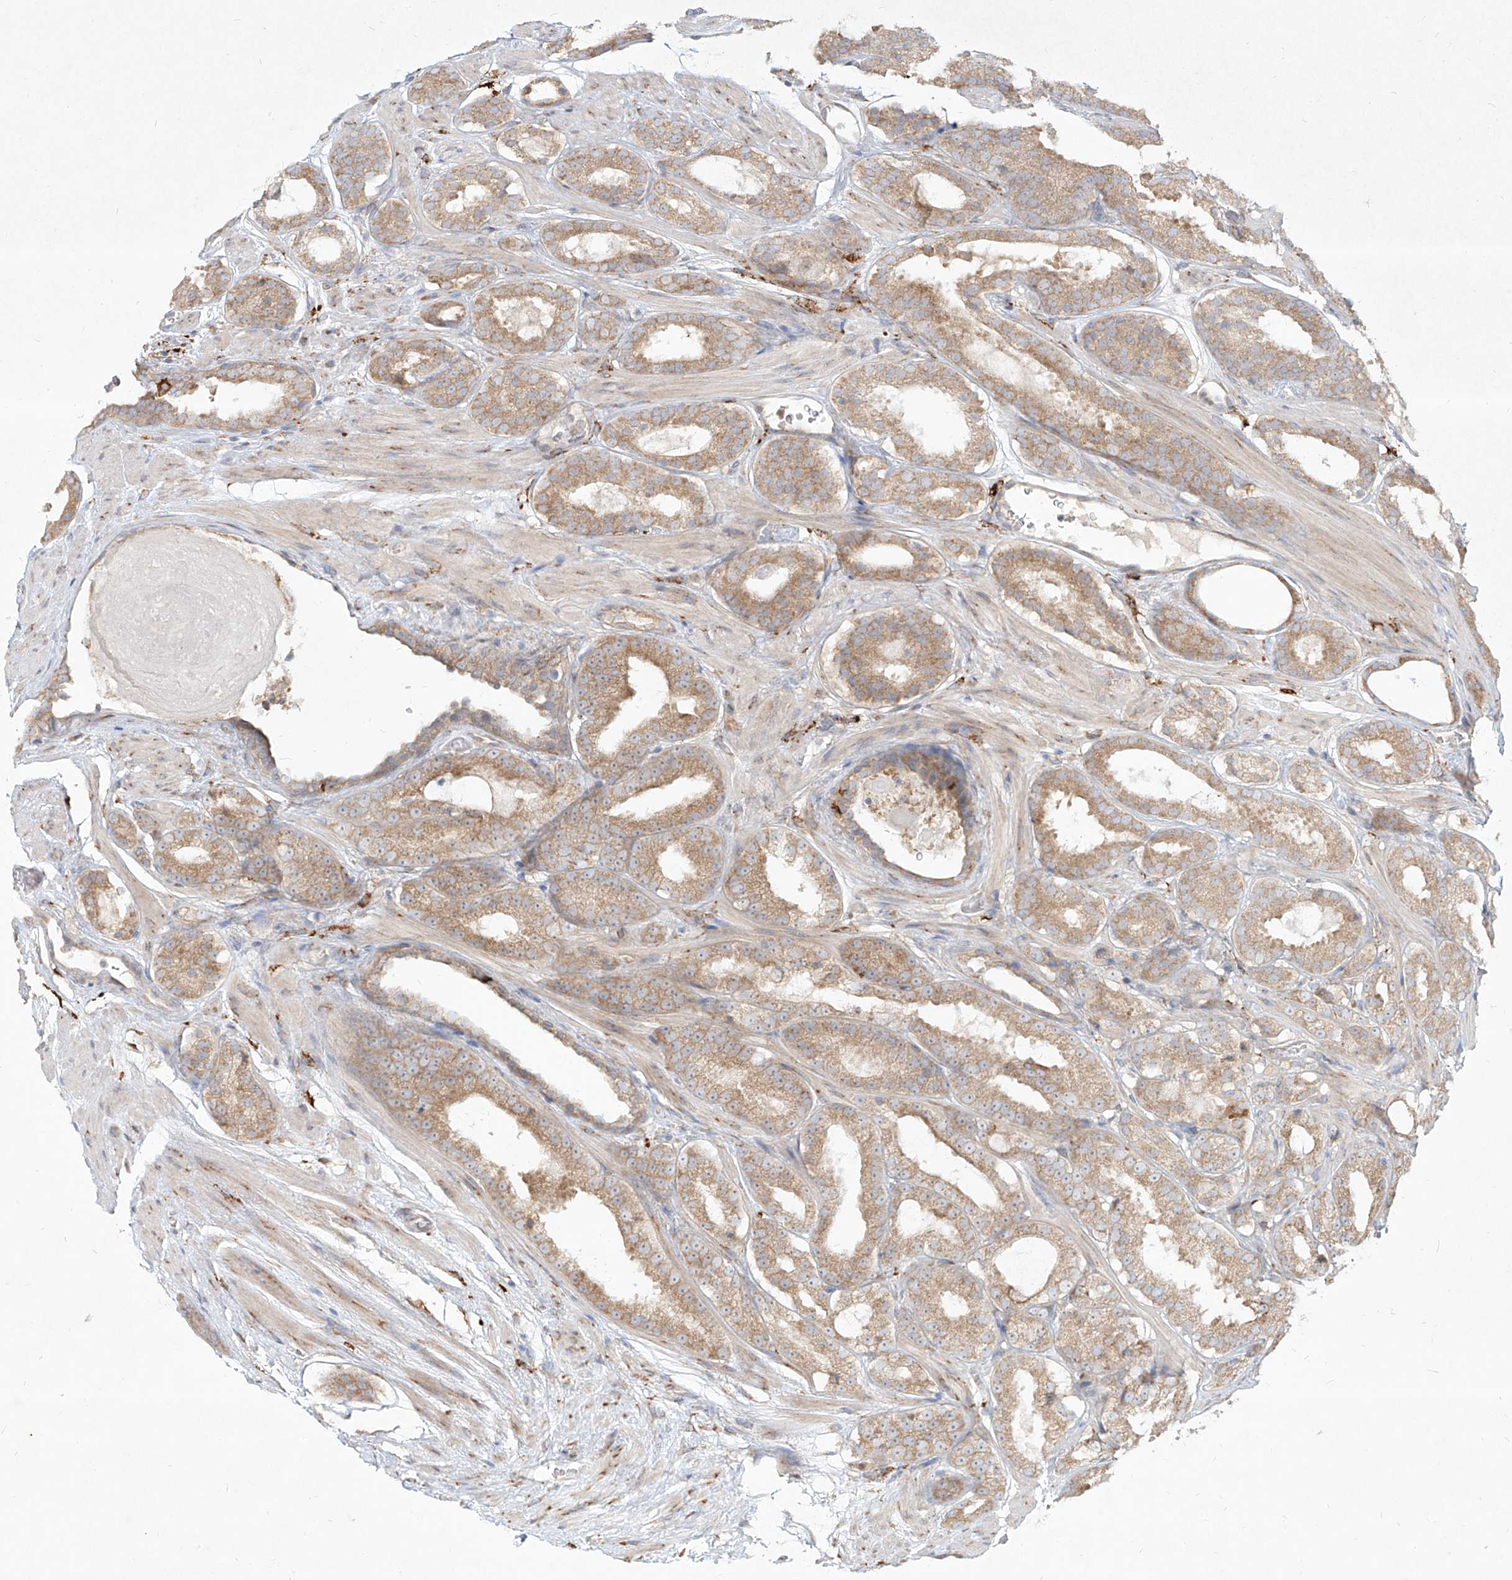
{"staining": {"intensity": "moderate", "quantity": ">75%", "location": "cytoplasmic/membranous"}, "tissue": "prostate cancer", "cell_type": "Tumor cells", "image_type": "cancer", "snomed": [{"axis": "morphology", "description": "Adenocarcinoma, Low grade"}, {"axis": "topography", "description": "Prostate"}], "caption": "Adenocarcinoma (low-grade) (prostate) stained with IHC reveals moderate cytoplasmic/membranous expression in approximately >75% of tumor cells.", "gene": "CD209", "patient": {"sex": "male", "age": 69}}